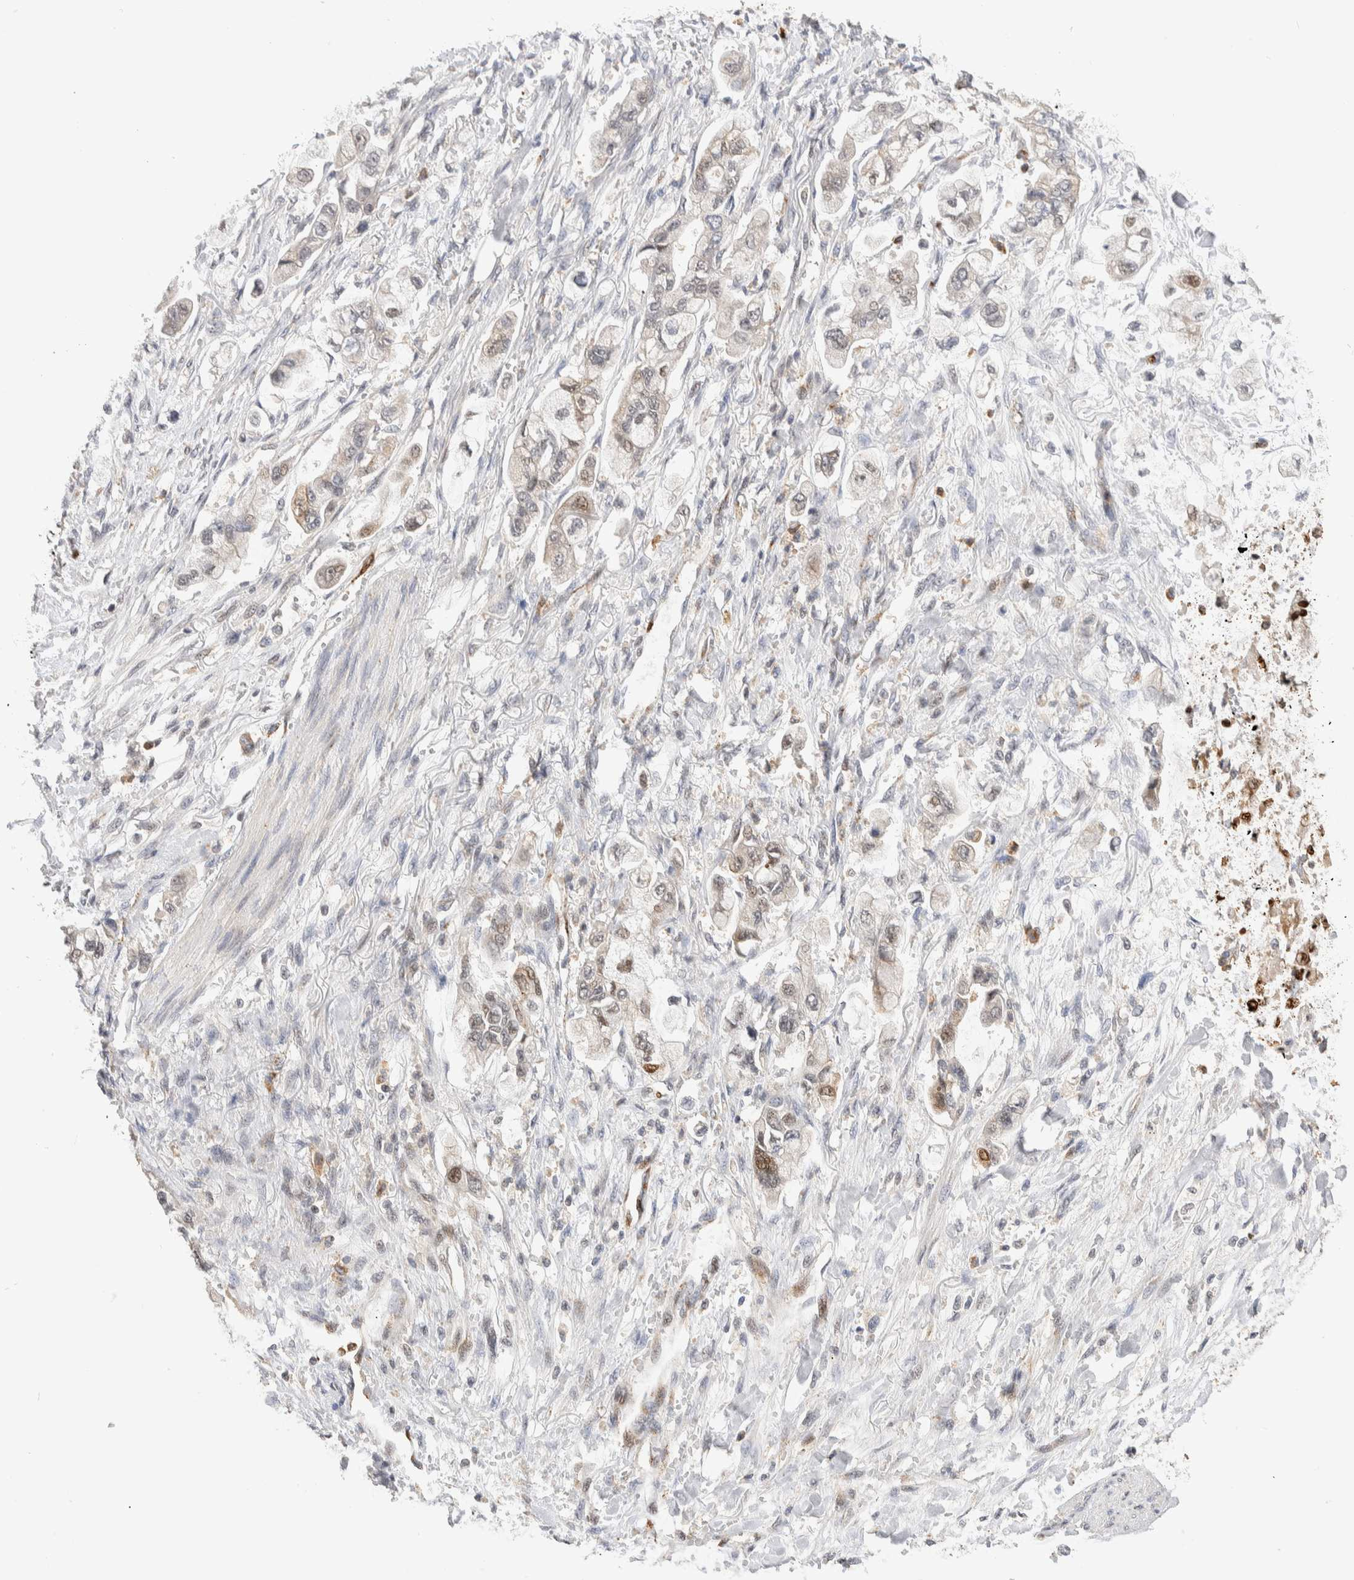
{"staining": {"intensity": "weak", "quantity": "<25%", "location": "nuclear"}, "tissue": "stomach cancer", "cell_type": "Tumor cells", "image_type": "cancer", "snomed": [{"axis": "morphology", "description": "Normal tissue, NOS"}, {"axis": "morphology", "description": "Adenocarcinoma, NOS"}, {"axis": "topography", "description": "Stomach"}], "caption": "Immunohistochemical staining of stomach cancer shows no significant positivity in tumor cells.", "gene": "NSMAF", "patient": {"sex": "male", "age": 62}}